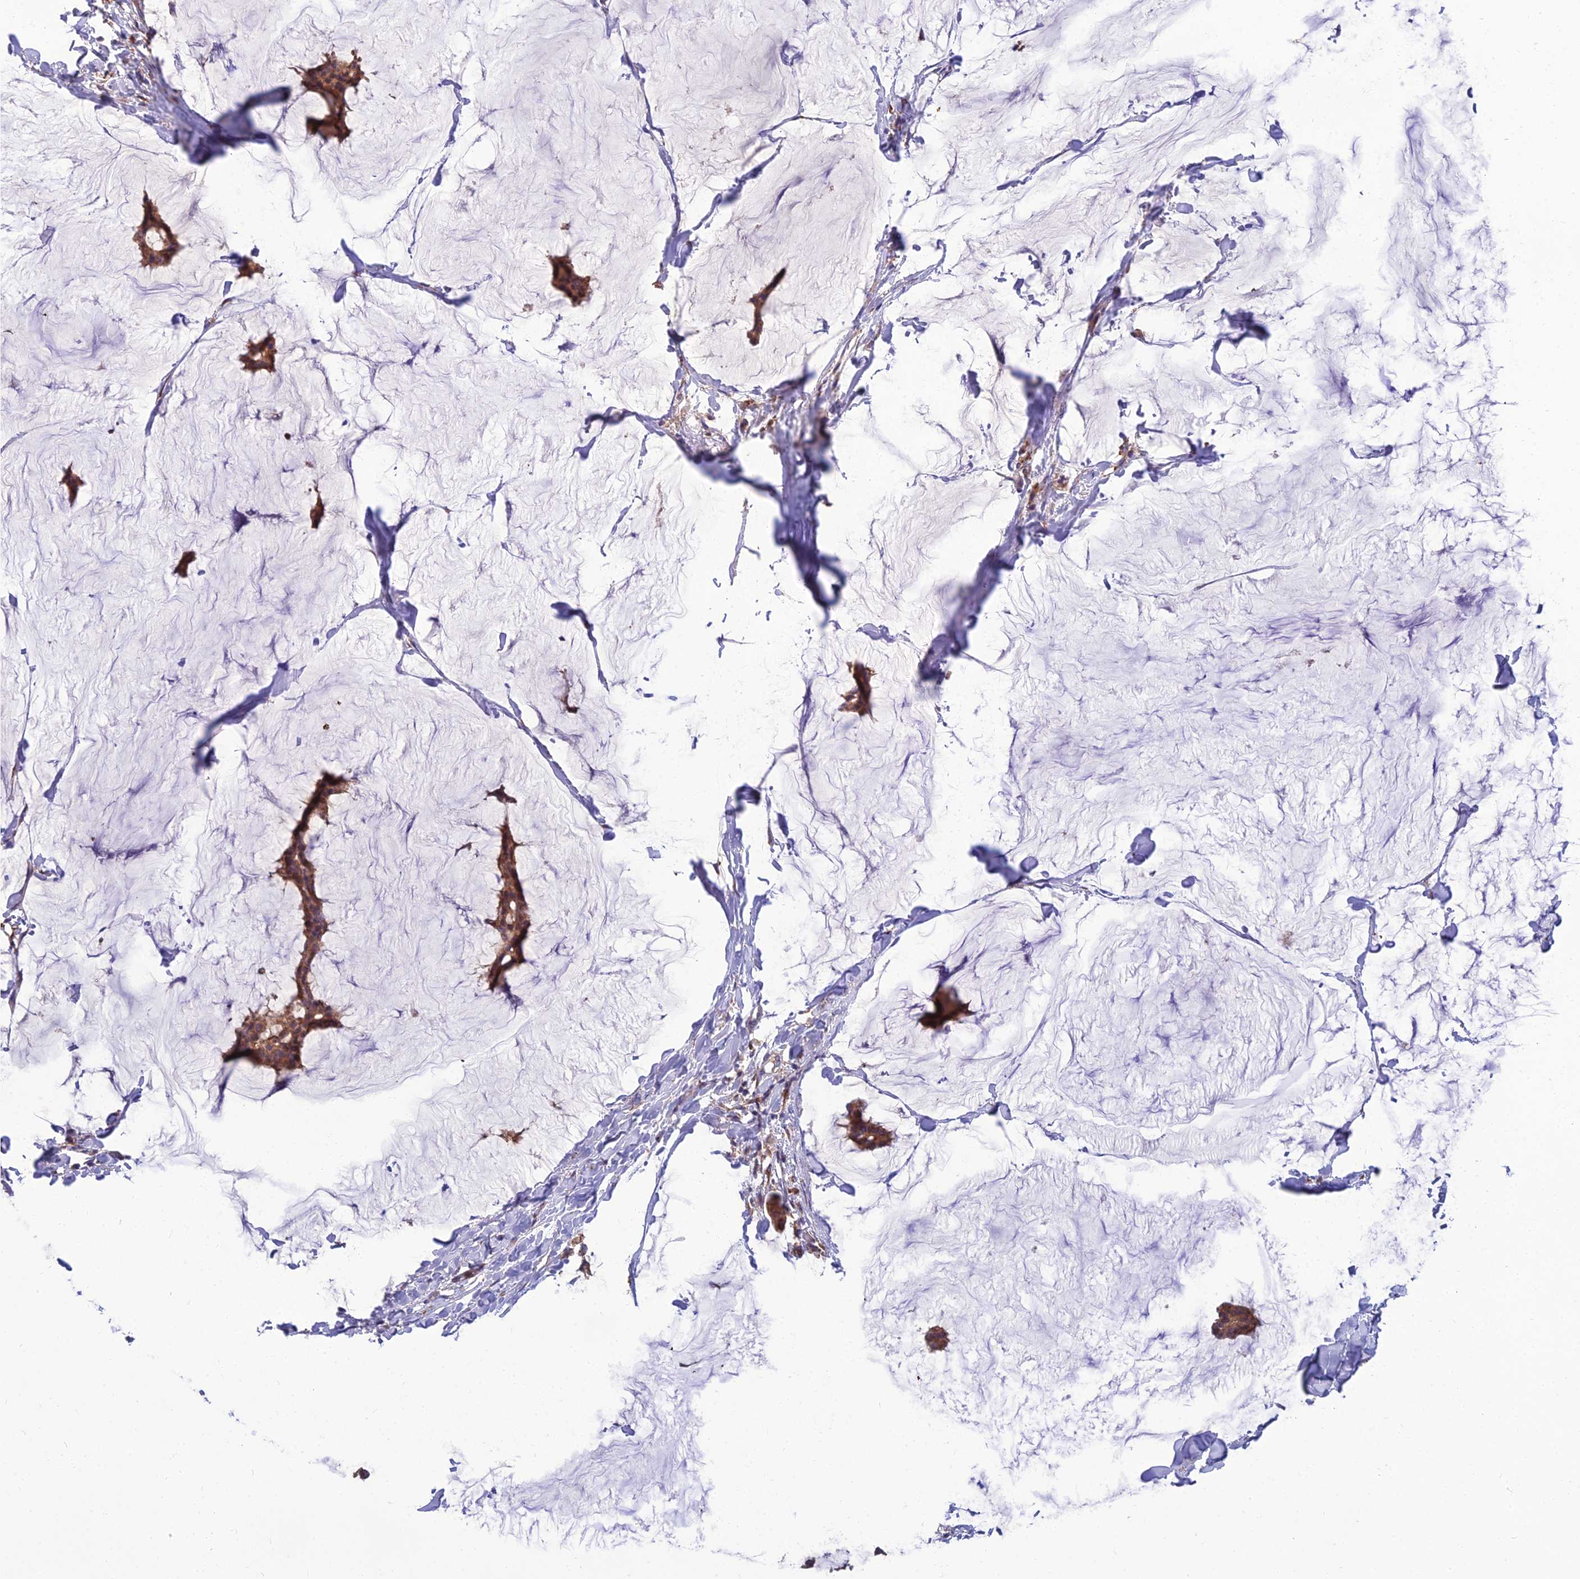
{"staining": {"intensity": "moderate", "quantity": ">75%", "location": "cytoplasmic/membranous"}, "tissue": "breast cancer", "cell_type": "Tumor cells", "image_type": "cancer", "snomed": [{"axis": "morphology", "description": "Duct carcinoma"}, {"axis": "topography", "description": "Breast"}], "caption": "A medium amount of moderate cytoplasmic/membranous staining is identified in about >75% of tumor cells in breast infiltrating ductal carcinoma tissue. The staining was performed using DAB (3,3'-diaminobenzidine), with brown indicating positive protein expression. Nuclei are stained blue with hematoxylin.", "gene": "UMAD1", "patient": {"sex": "female", "age": 93}}